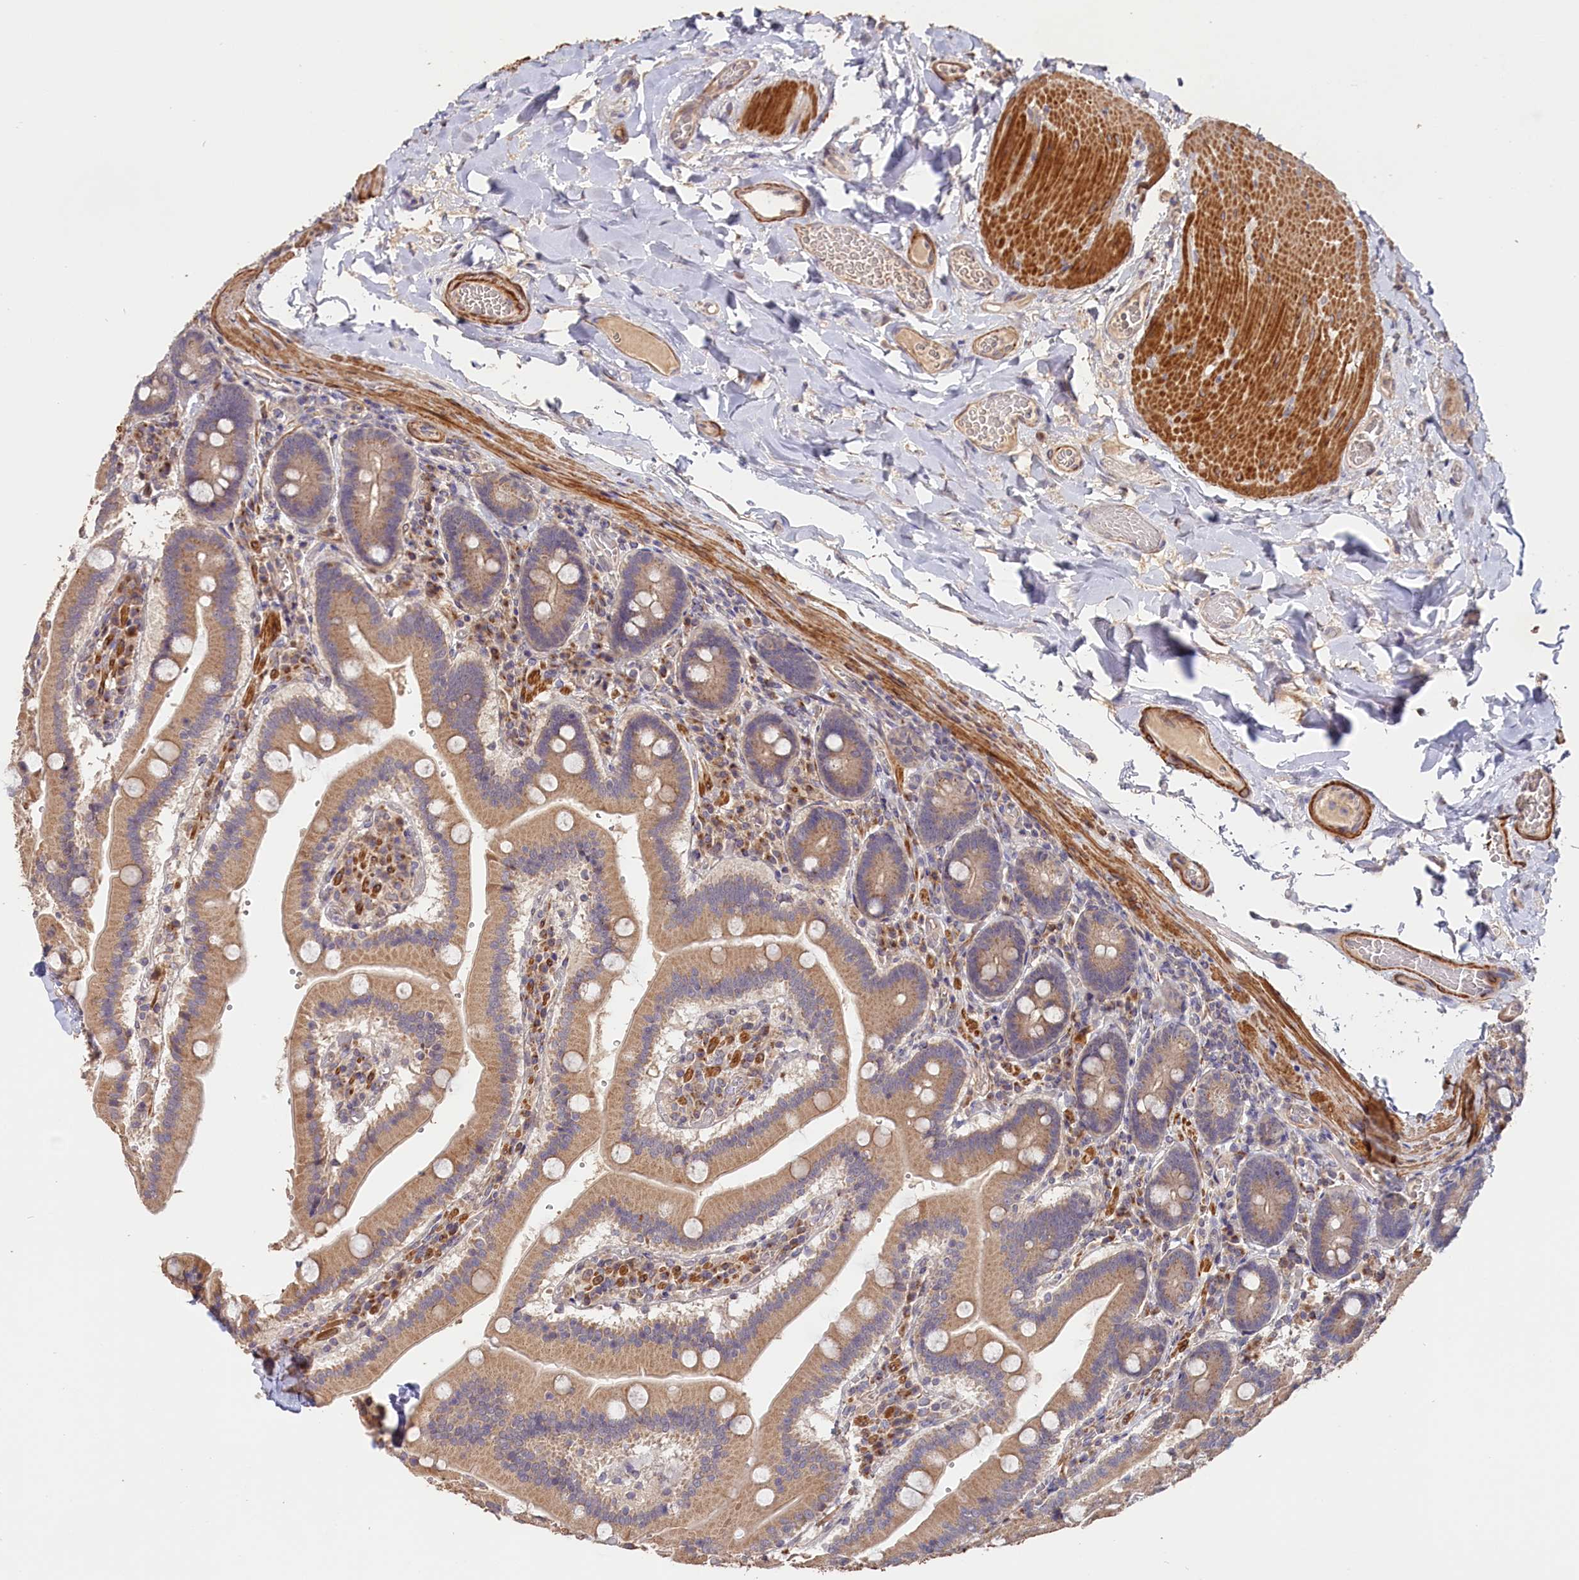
{"staining": {"intensity": "moderate", "quantity": ">75%", "location": "cytoplasmic/membranous"}, "tissue": "duodenum", "cell_type": "Glandular cells", "image_type": "normal", "snomed": [{"axis": "morphology", "description": "Normal tissue, NOS"}, {"axis": "topography", "description": "Duodenum"}], "caption": "Immunohistochemistry of unremarkable duodenum displays medium levels of moderate cytoplasmic/membranous expression in approximately >75% of glandular cells.", "gene": "TANGO6", "patient": {"sex": "female", "age": 62}}